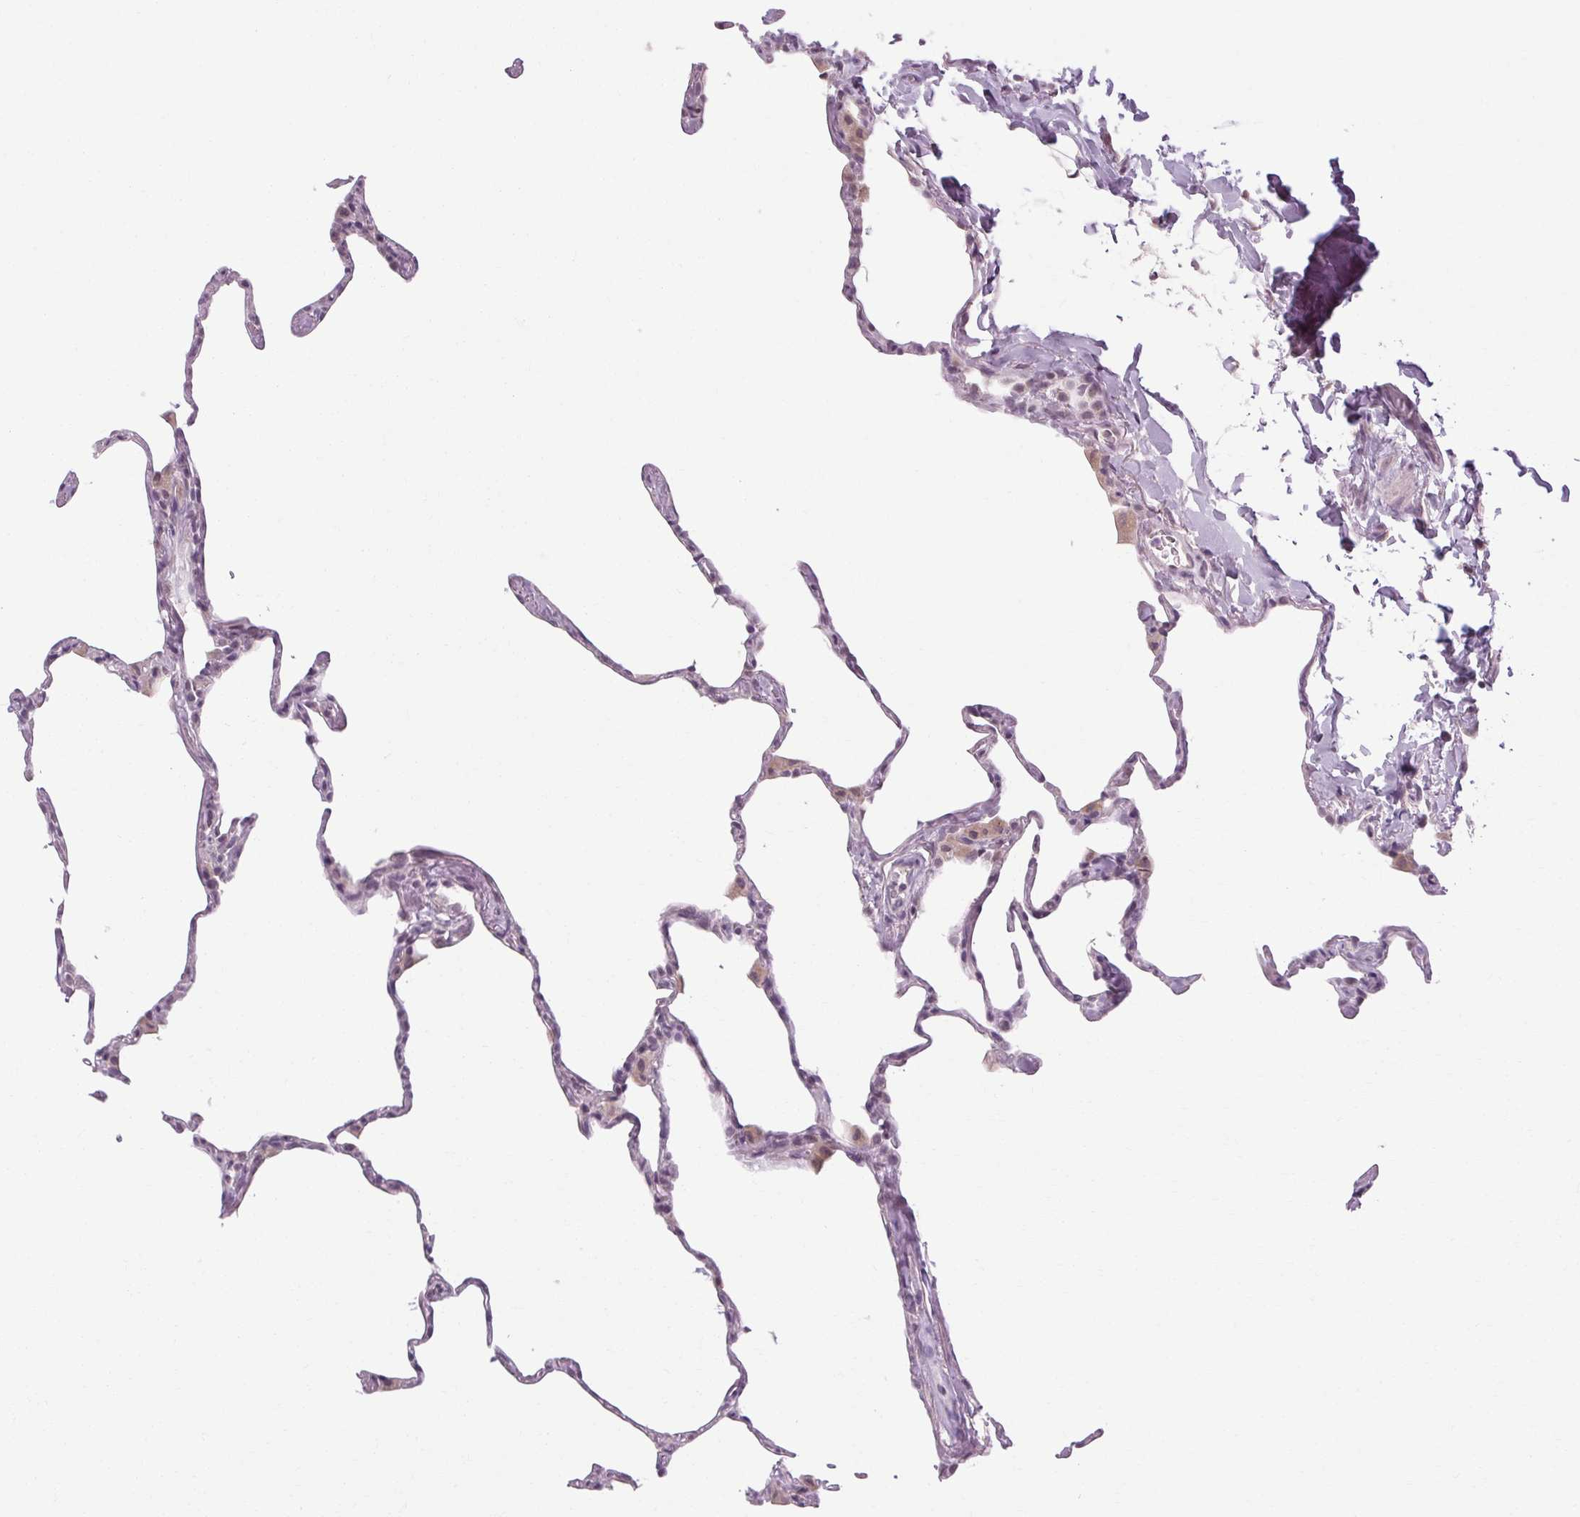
{"staining": {"intensity": "negative", "quantity": "none", "location": "none"}, "tissue": "lung", "cell_type": "Alveolar cells", "image_type": "normal", "snomed": [{"axis": "morphology", "description": "Normal tissue, NOS"}, {"axis": "topography", "description": "Lung"}], "caption": "Photomicrograph shows no significant protein staining in alveolar cells of benign lung. (DAB IHC, high magnification).", "gene": "KLHL40", "patient": {"sex": "male", "age": 65}}